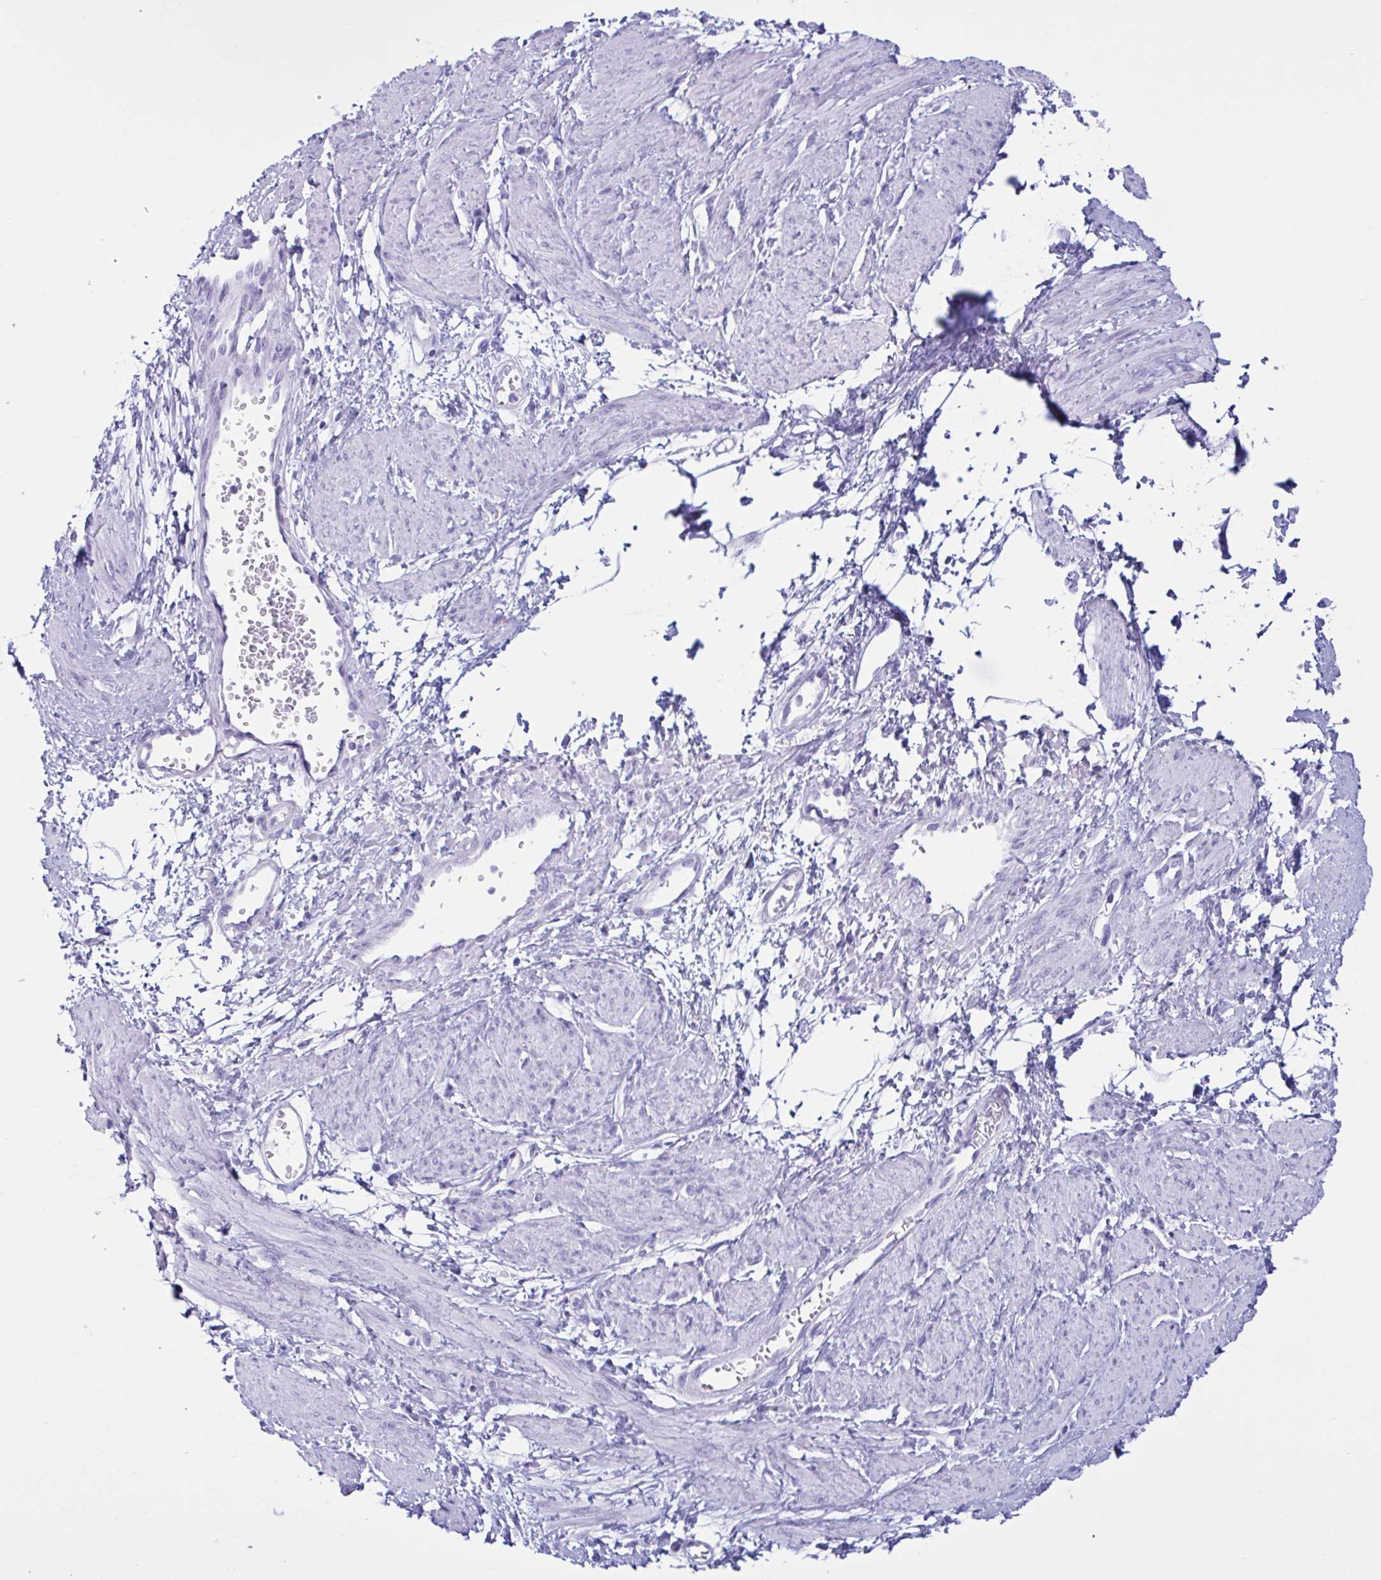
{"staining": {"intensity": "negative", "quantity": "none", "location": "none"}, "tissue": "smooth muscle", "cell_type": "Smooth muscle cells", "image_type": "normal", "snomed": [{"axis": "morphology", "description": "Normal tissue, NOS"}, {"axis": "topography", "description": "Smooth muscle"}, {"axis": "topography", "description": "Uterus"}], "caption": "The micrograph shows no significant staining in smooth muscle cells of smooth muscle.", "gene": "MRGPRG", "patient": {"sex": "female", "age": 39}}